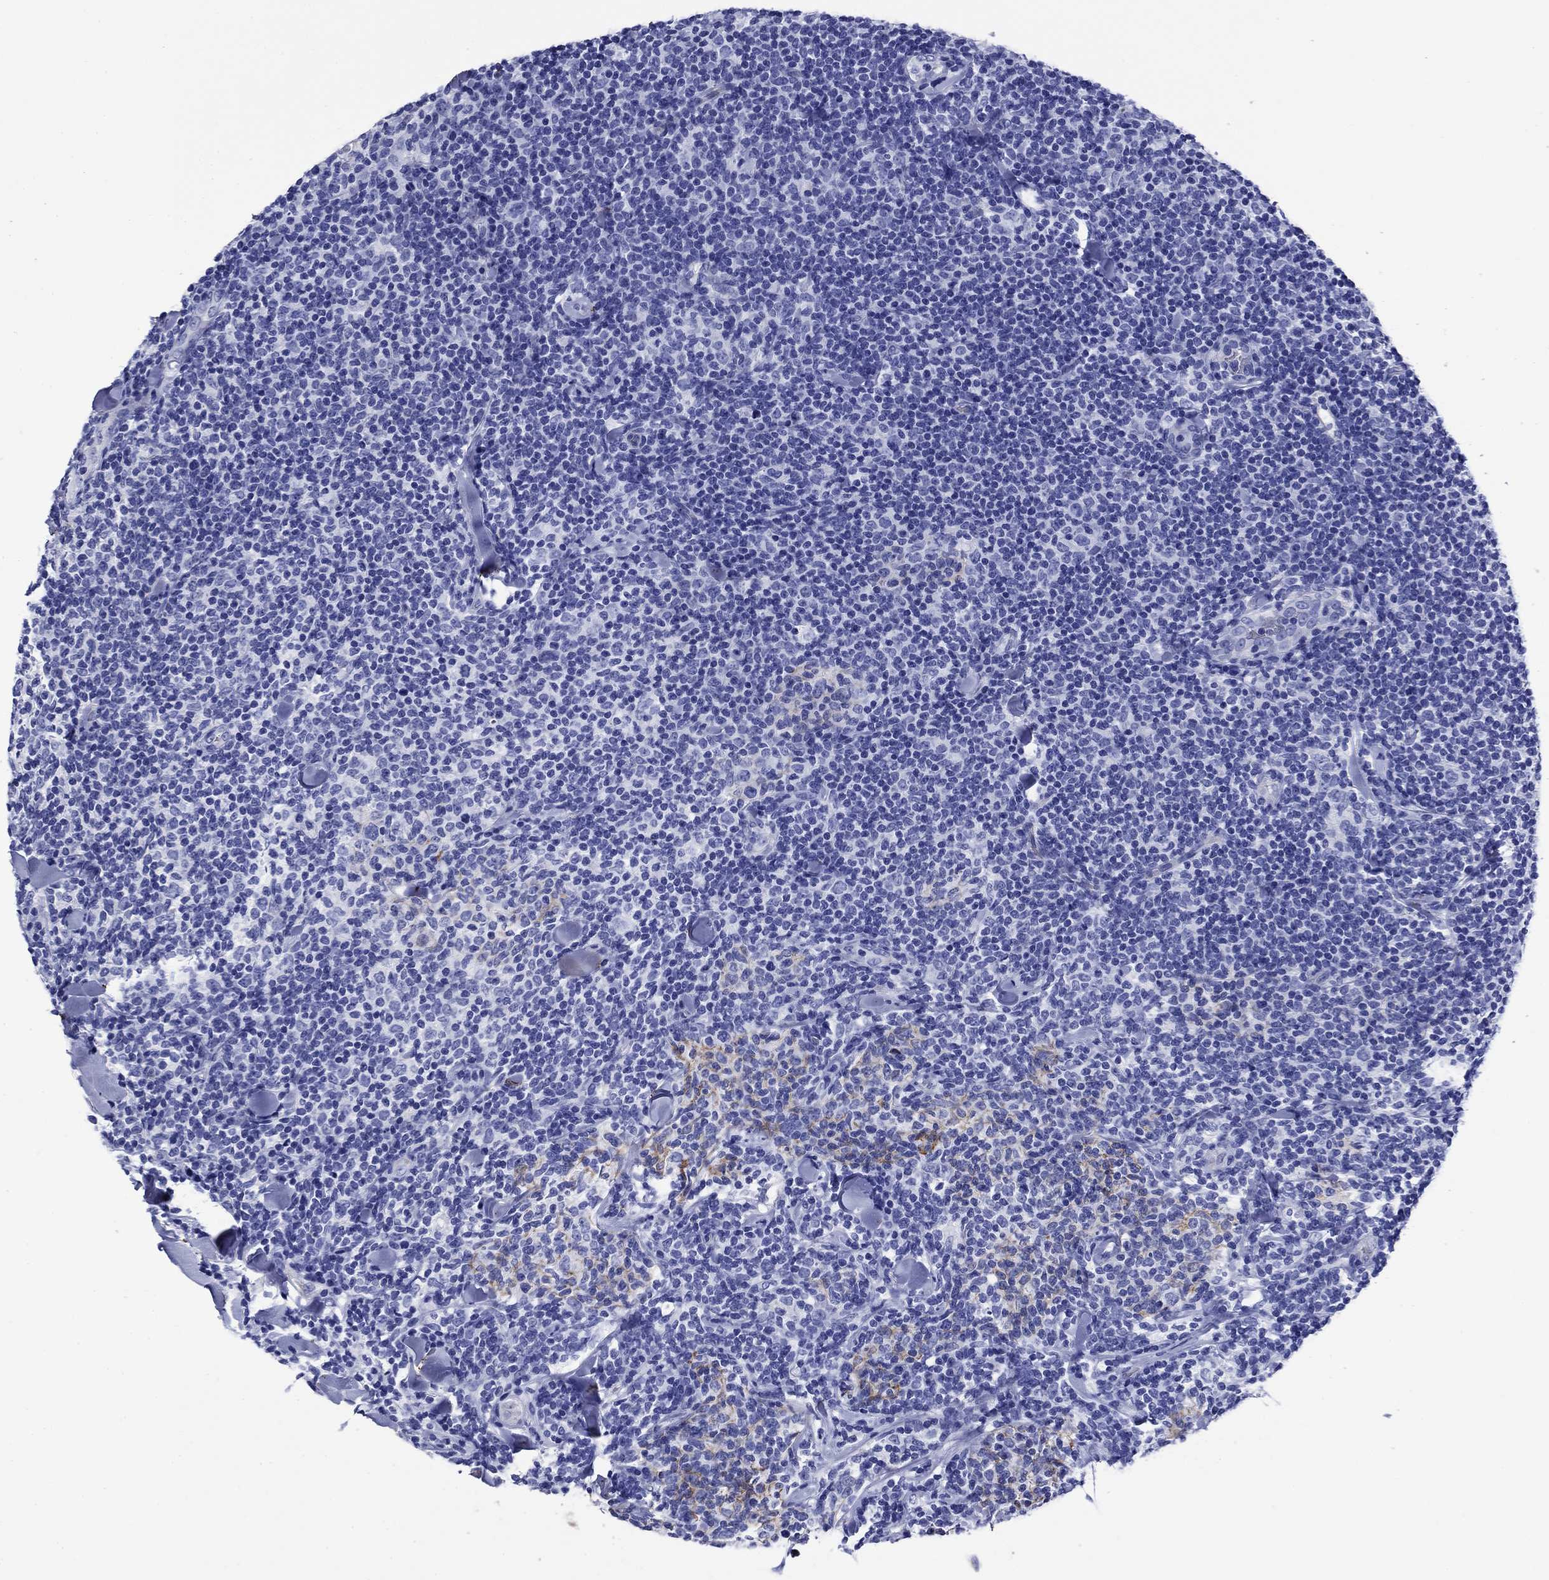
{"staining": {"intensity": "negative", "quantity": "none", "location": "none"}, "tissue": "lymphoma", "cell_type": "Tumor cells", "image_type": "cancer", "snomed": [{"axis": "morphology", "description": "Malignant lymphoma, non-Hodgkin's type, Low grade"}, {"axis": "topography", "description": "Lymph node"}], "caption": "Micrograph shows no protein positivity in tumor cells of lymphoma tissue. (DAB immunohistochemistry (IHC) visualized using brightfield microscopy, high magnification).", "gene": "SLC1A2", "patient": {"sex": "female", "age": 56}}